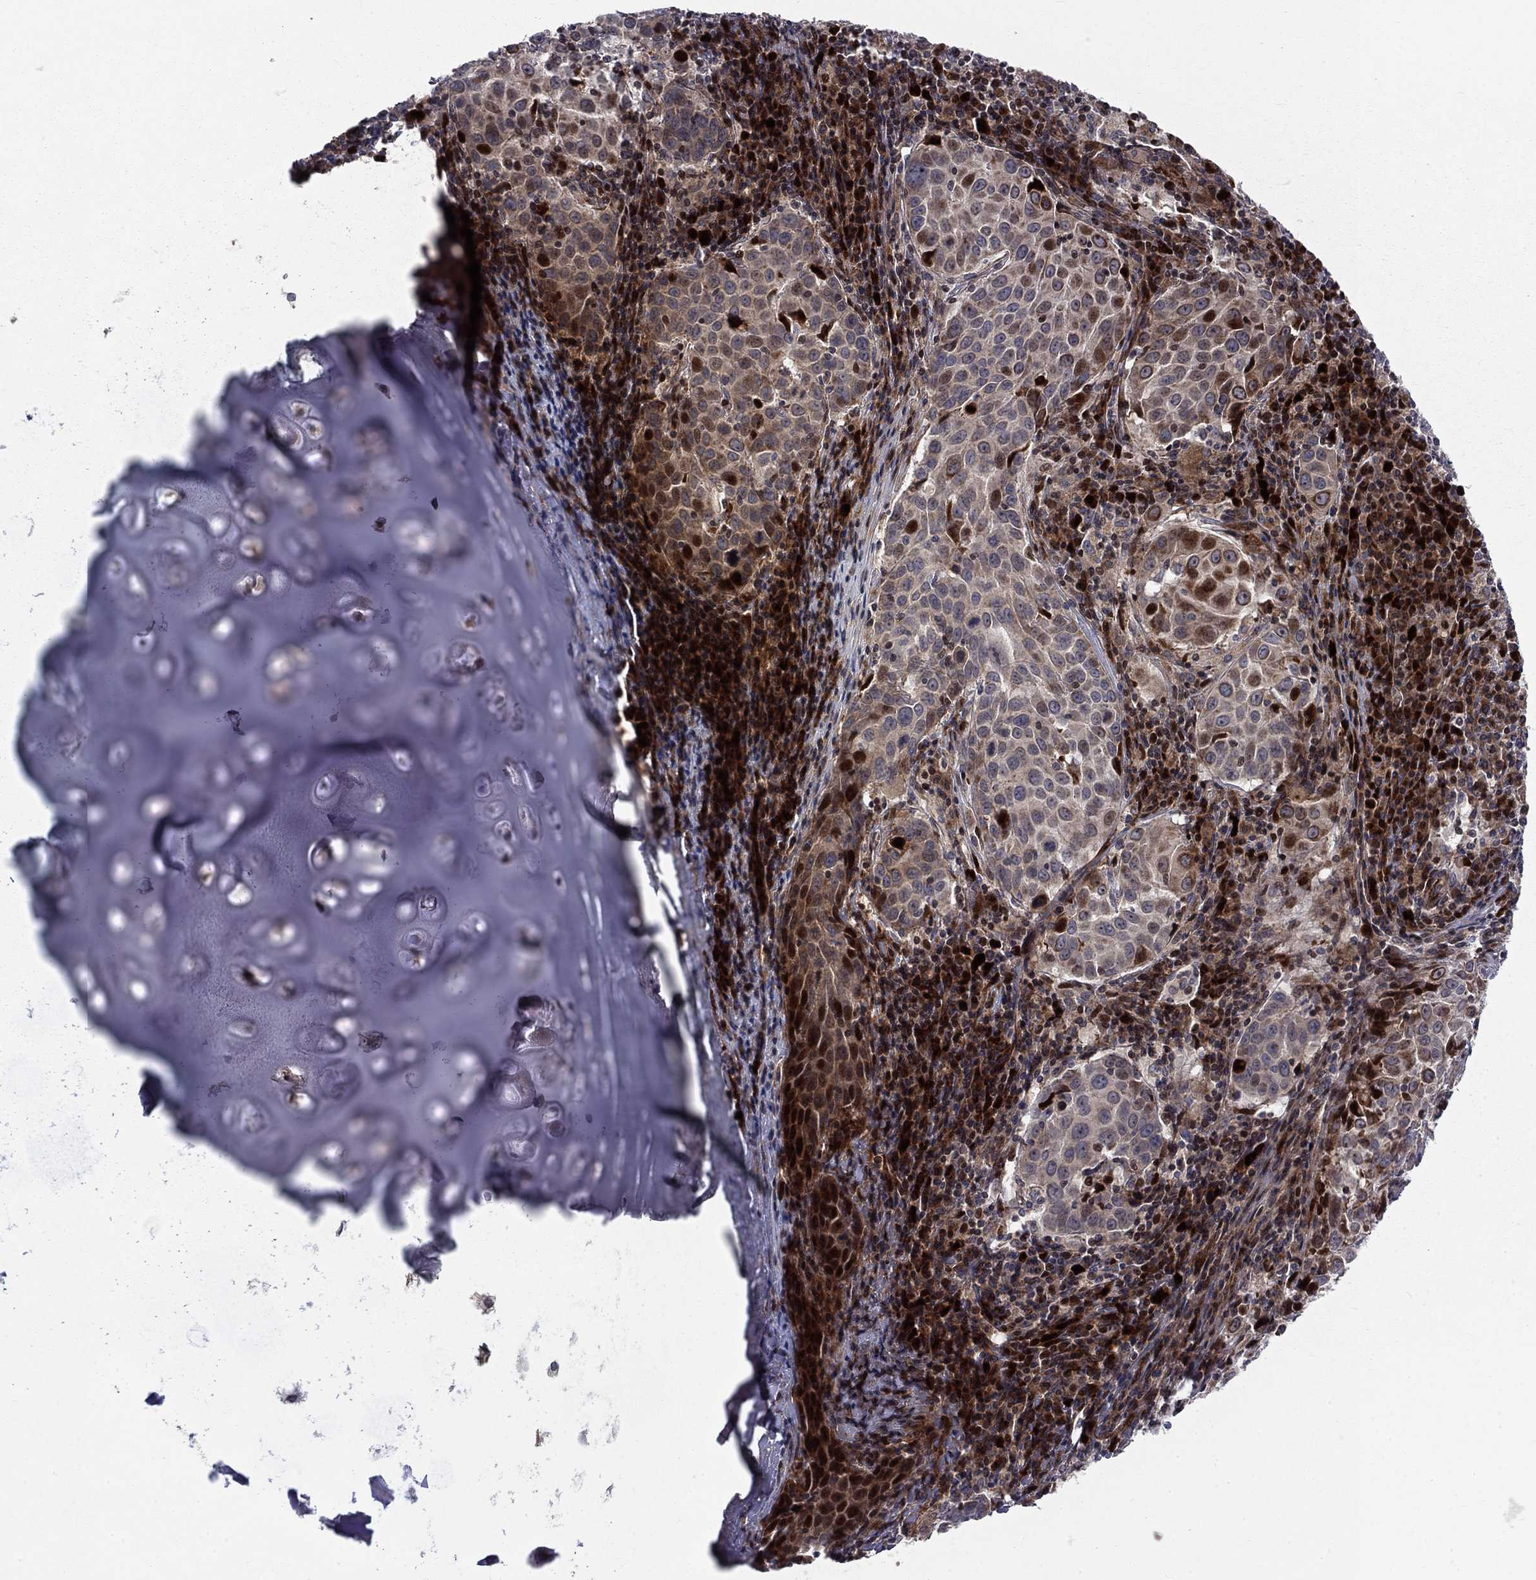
{"staining": {"intensity": "strong", "quantity": "<25%", "location": "cytoplasmic/membranous,nuclear"}, "tissue": "lung cancer", "cell_type": "Tumor cells", "image_type": "cancer", "snomed": [{"axis": "morphology", "description": "Squamous cell carcinoma, NOS"}, {"axis": "topography", "description": "Lung"}], "caption": "Lung squamous cell carcinoma stained with a brown dye reveals strong cytoplasmic/membranous and nuclear positive positivity in approximately <25% of tumor cells.", "gene": "MIOS", "patient": {"sex": "male", "age": 57}}